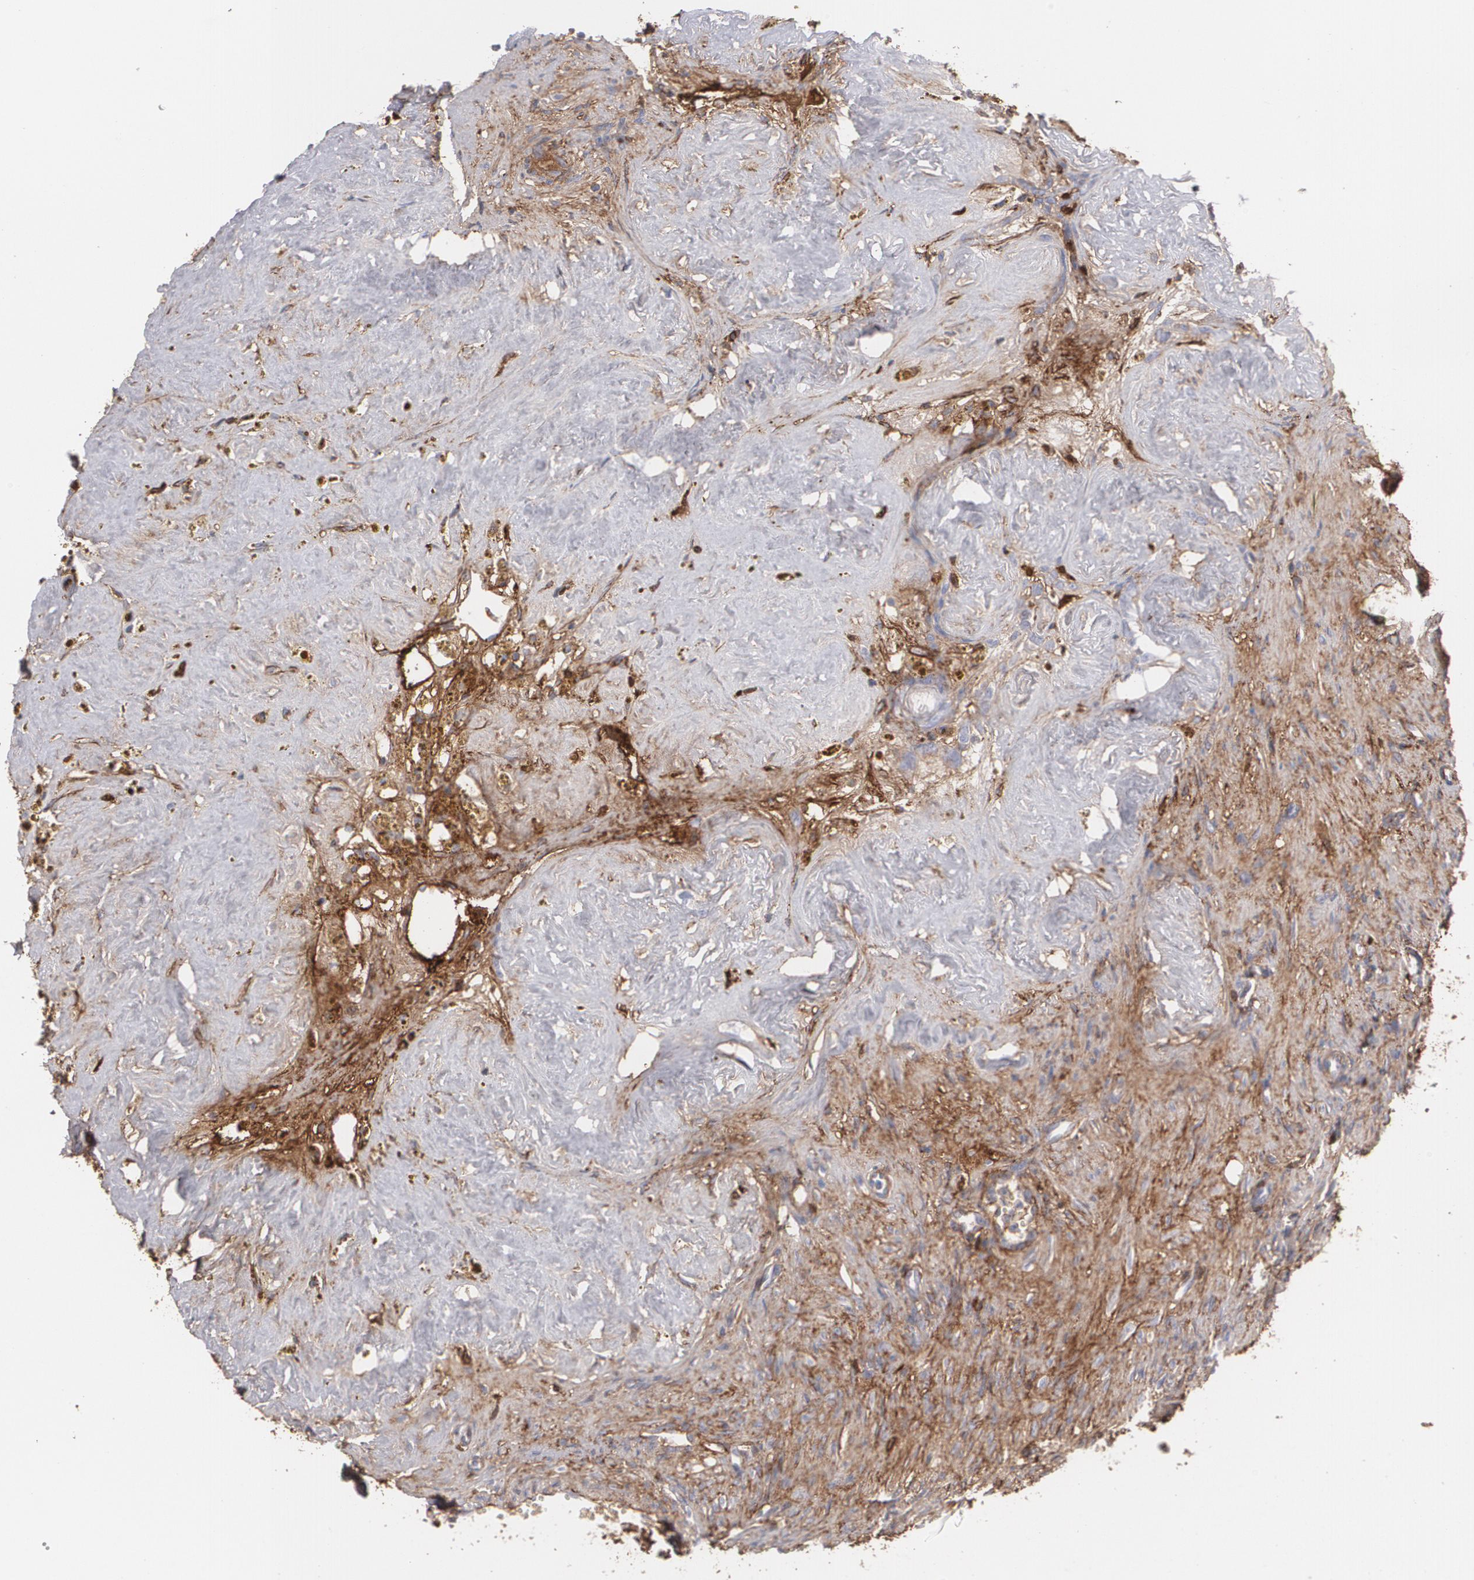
{"staining": {"intensity": "moderate", "quantity": ">75%", "location": "cytoplasmic/membranous"}, "tissue": "ovary", "cell_type": "Ovarian stroma cells", "image_type": "normal", "snomed": [{"axis": "morphology", "description": "Normal tissue, NOS"}, {"axis": "topography", "description": "Ovary"}], "caption": "This micrograph reveals IHC staining of benign human ovary, with medium moderate cytoplasmic/membranous staining in about >75% of ovarian stroma cells.", "gene": "FBLN1", "patient": {"sex": "female", "age": 33}}